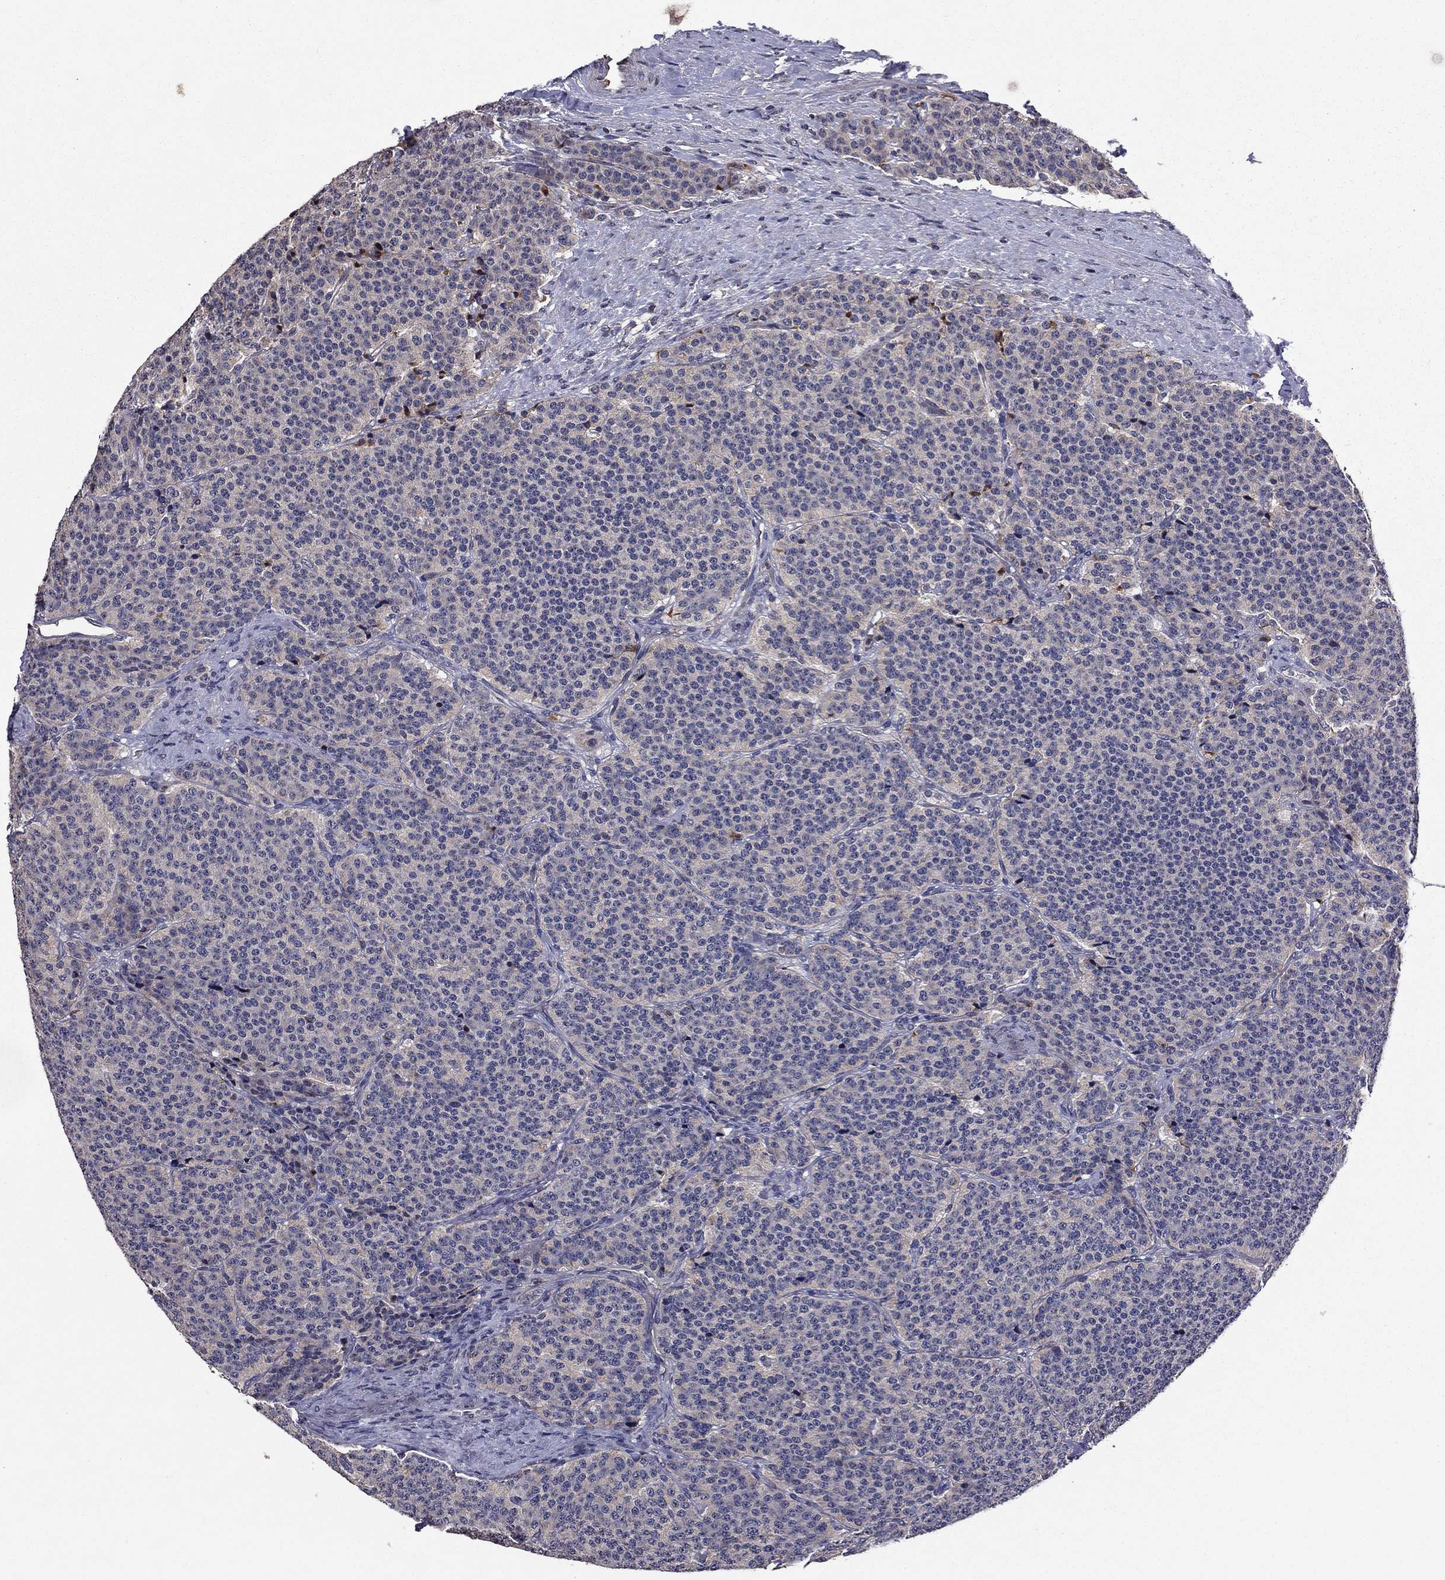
{"staining": {"intensity": "negative", "quantity": "none", "location": "none"}, "tissue": "carcinoid", "cell_type": "Tumor cells", "image_type": "cancer", "snomed": [{"axis": "morphology", "description": "Carcinoid, malignant, NOS"}, {"axis": "topography", "description": "Small intestine"}], "caption": "Photomicrograph shows no protein staining in tumor cells of carcinoid tissue. Brightfield microscopy of immunohistochemistry (IHC) stained with DAB (3,3'-diaminobenzidine) (brown) and hematoxylin (blue), captured at high magnification.", "gene": "PROS1", "patient": {"sex": "female", "age": 58}}